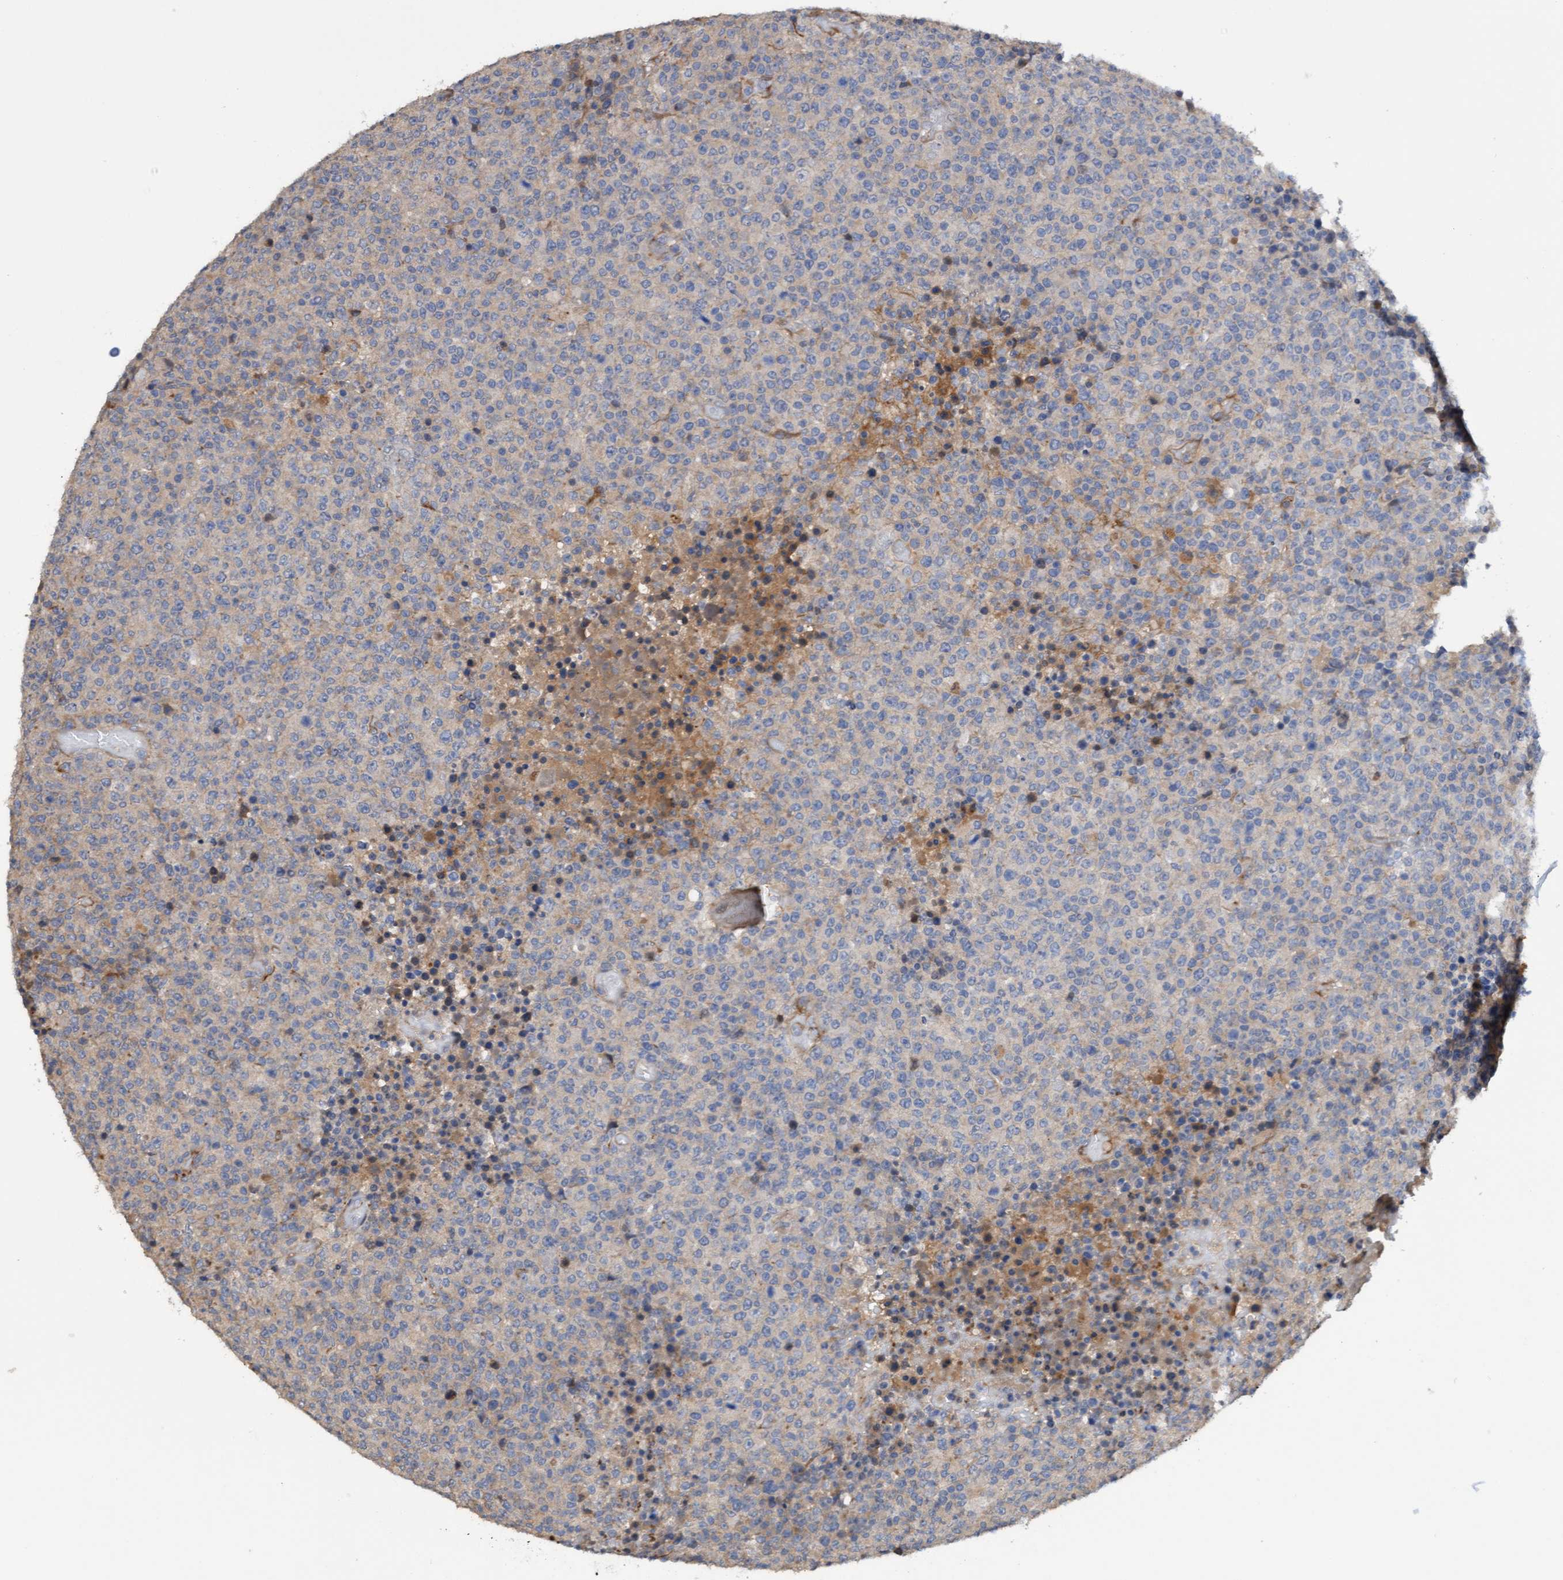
{"staining": {"intensity": "negative", "quantity": "none", "location": "none"}, "tissue": "lymphoma", "cell_type": "Tumor cells", "image_type": "cancer", "snomed": [{"axis": "morphology", "description": "Malignant lymphoma, non-Hodgkin's type, High grade"}, {"axis": "topography", "description": "Lymph node"}], "caption": "High-grade malignant lymphoma, non-Hodgkin's type stained for a protein using immunohistochemistry reveals no positivity tumor cells.", "gene": "ITFG1", "patient": {"sex": "male", "age": 13}}